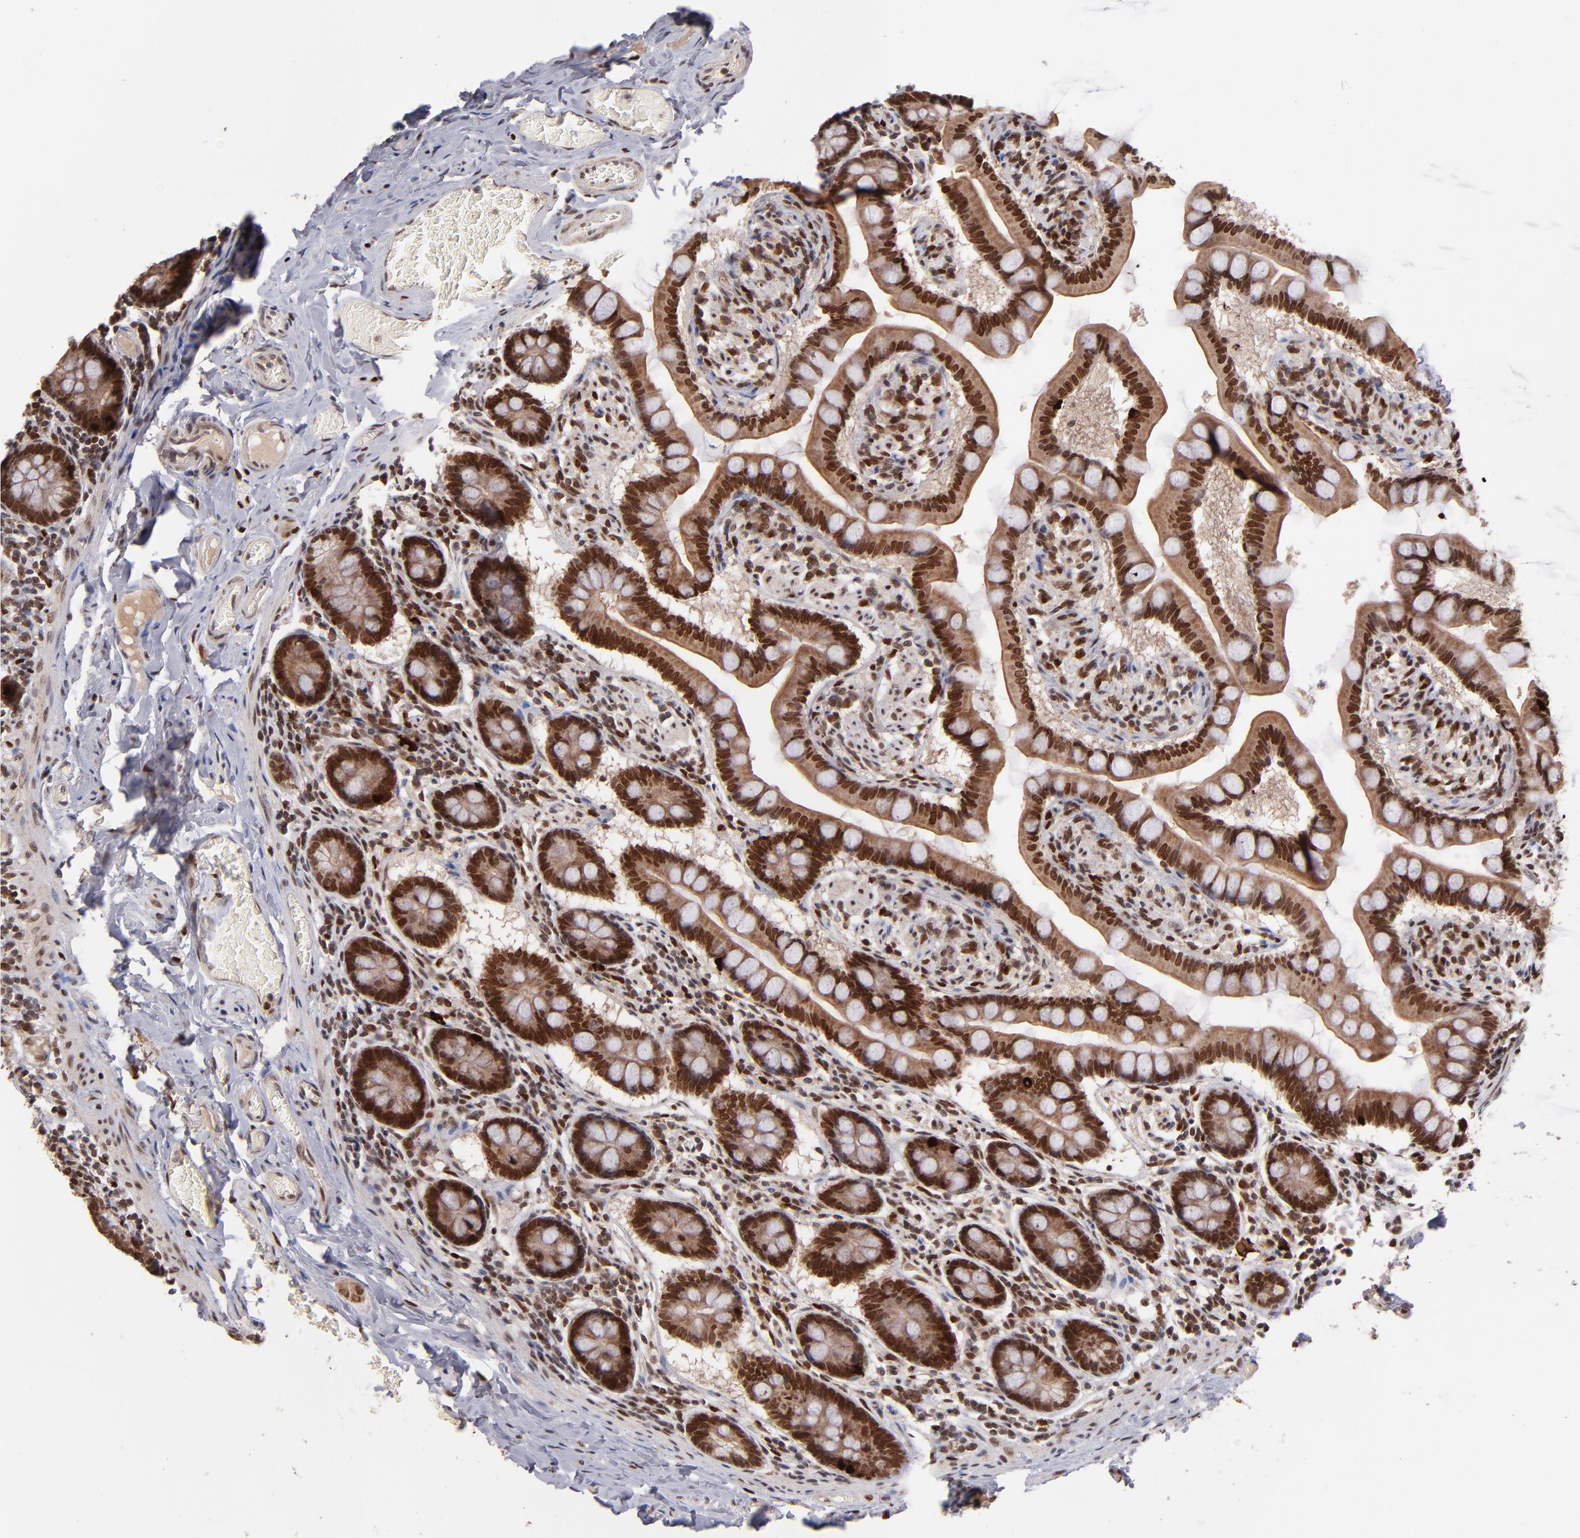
{"staining": {"intensity": "strong", "quantity": ">75%", "location": "cytoplasmic/membranous,nuclear"}, "tissue": "small intestine", "cell_type": "Glandular cells", "image_type": "normal", "snomed": [{"axis": "morphology", "description": "Normal tissue, NOS"}, {"axis": "topography", "description": "Small intestine"}], "caption": "Immunohistochemical staining of unremarkable human small intestine shows strong cytoplasmic/membranous,nuclear protein staining in approximately >75% of glandular cells. (brown staining indicates protein expression, while blue staining denotes nuclei).", "gene": "TOP1MT", "patient": {"sex": "male", "age": 41}}